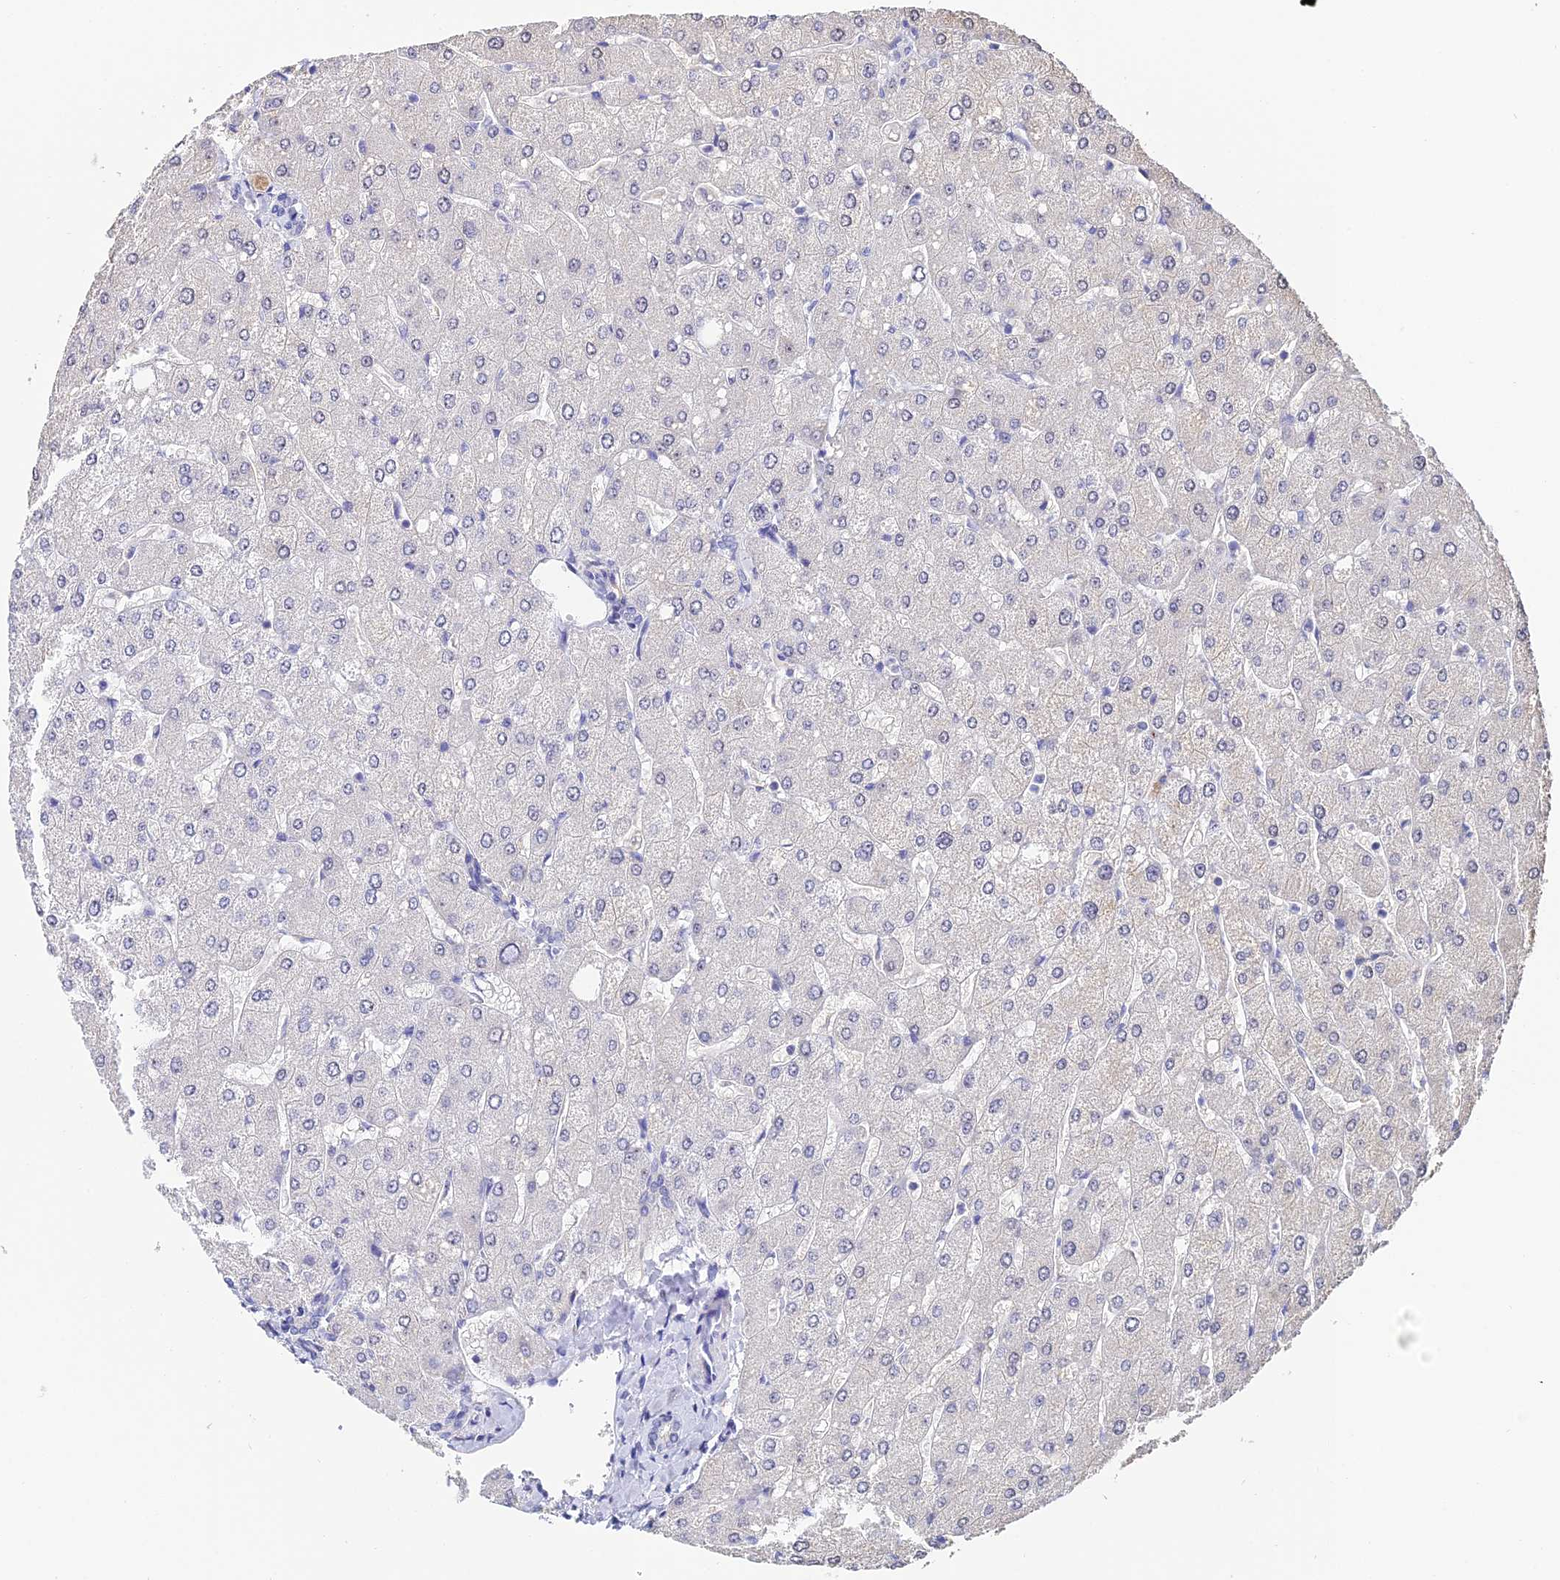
{"staining": {"intensity": "negative", "quantity": "none", "location": "none"}, "tissue": "liver", "cell_type": "Cholangiocytes", "image_type": "normal", "snomed": [{"axis": "morphology", "description": "Normal tissue, NOS"}, {"axis": "topography", "description": "Liver"}], "caption": "Immunohistochemistry micrograph of benign human liver stained for a protein (brown), which exhibits no staining in cholangiocytes.", "gene": "PLPP4", "patient": {"sex": "male", "age": 55}}